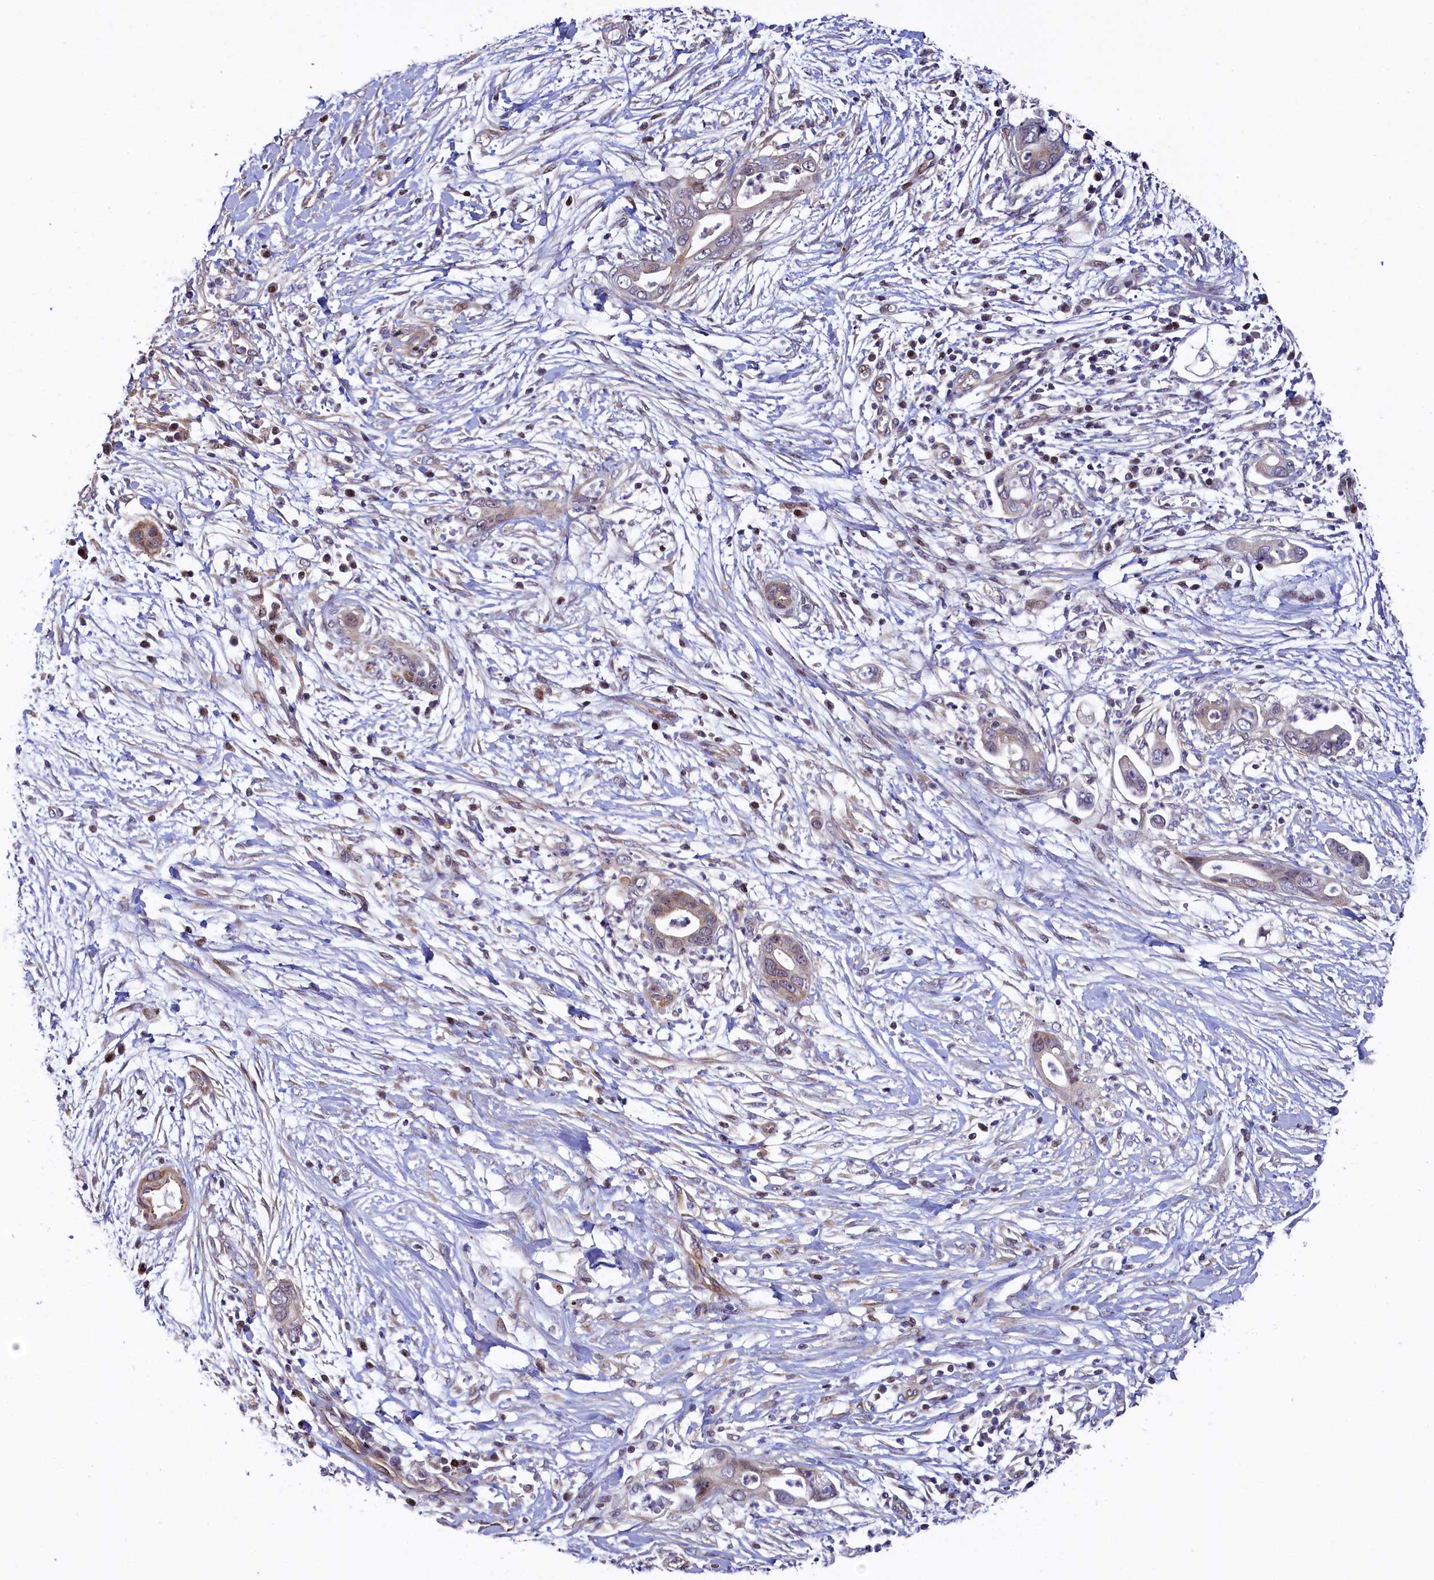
{"staining": {"intensity": "negative", "quantity": "none", "location": "none"}, "tissue": "pancreatic cancer", "cell_type": "Tumor cells", "image_type": "cancer", "snomed": [{"axis": "morphology", "description": "Adenocarcinoma, NOS"}, {"axis": "topography", "description": "Pancreas"}], "caption": "Adenocarcinoma (pancreatic) stained for a protein using immunohistochemistry displays no expression tumor cells.", "gene": "TGDS", "patient": {"sex": "male", "age": 75}}